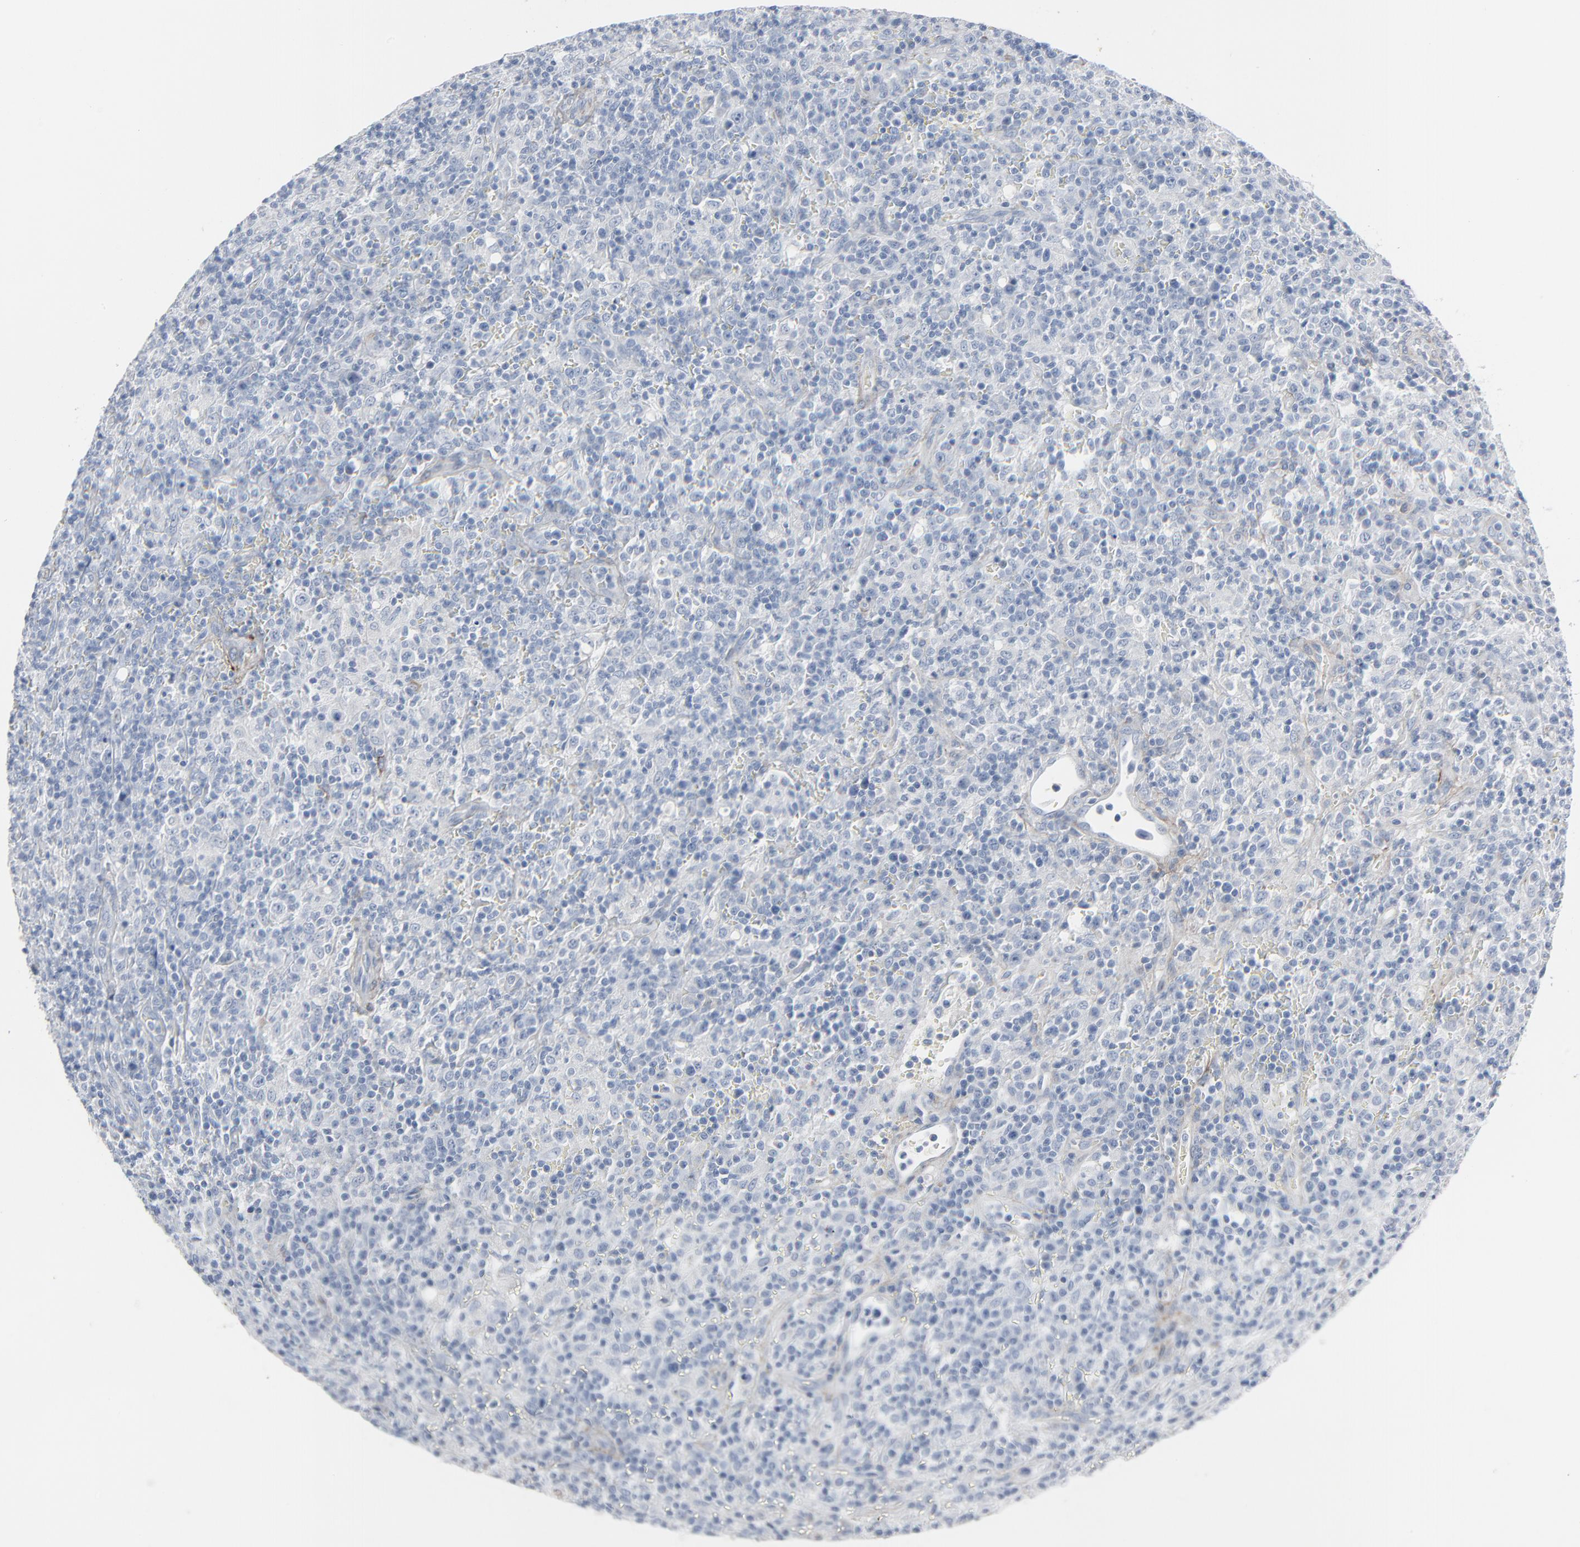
{"staining": {"intensity": "negative", "quantity": "none", "location": "none"}, "tissue": "lymphoma", "cell_type": "Tumor cells", "image_type": "cancer", "snomed": [{"axis": "morphology", "description": "Hodgkin's disease, NOS"}, {"axis": "topography", "description": "Lymph node"}], "caption": "This is a micrograph of immunohistochemistry staining of lymphoma, which shows no expression in tumor cells.", "gene": "BGN", "patient": {"sex": "male", "age": 65}}